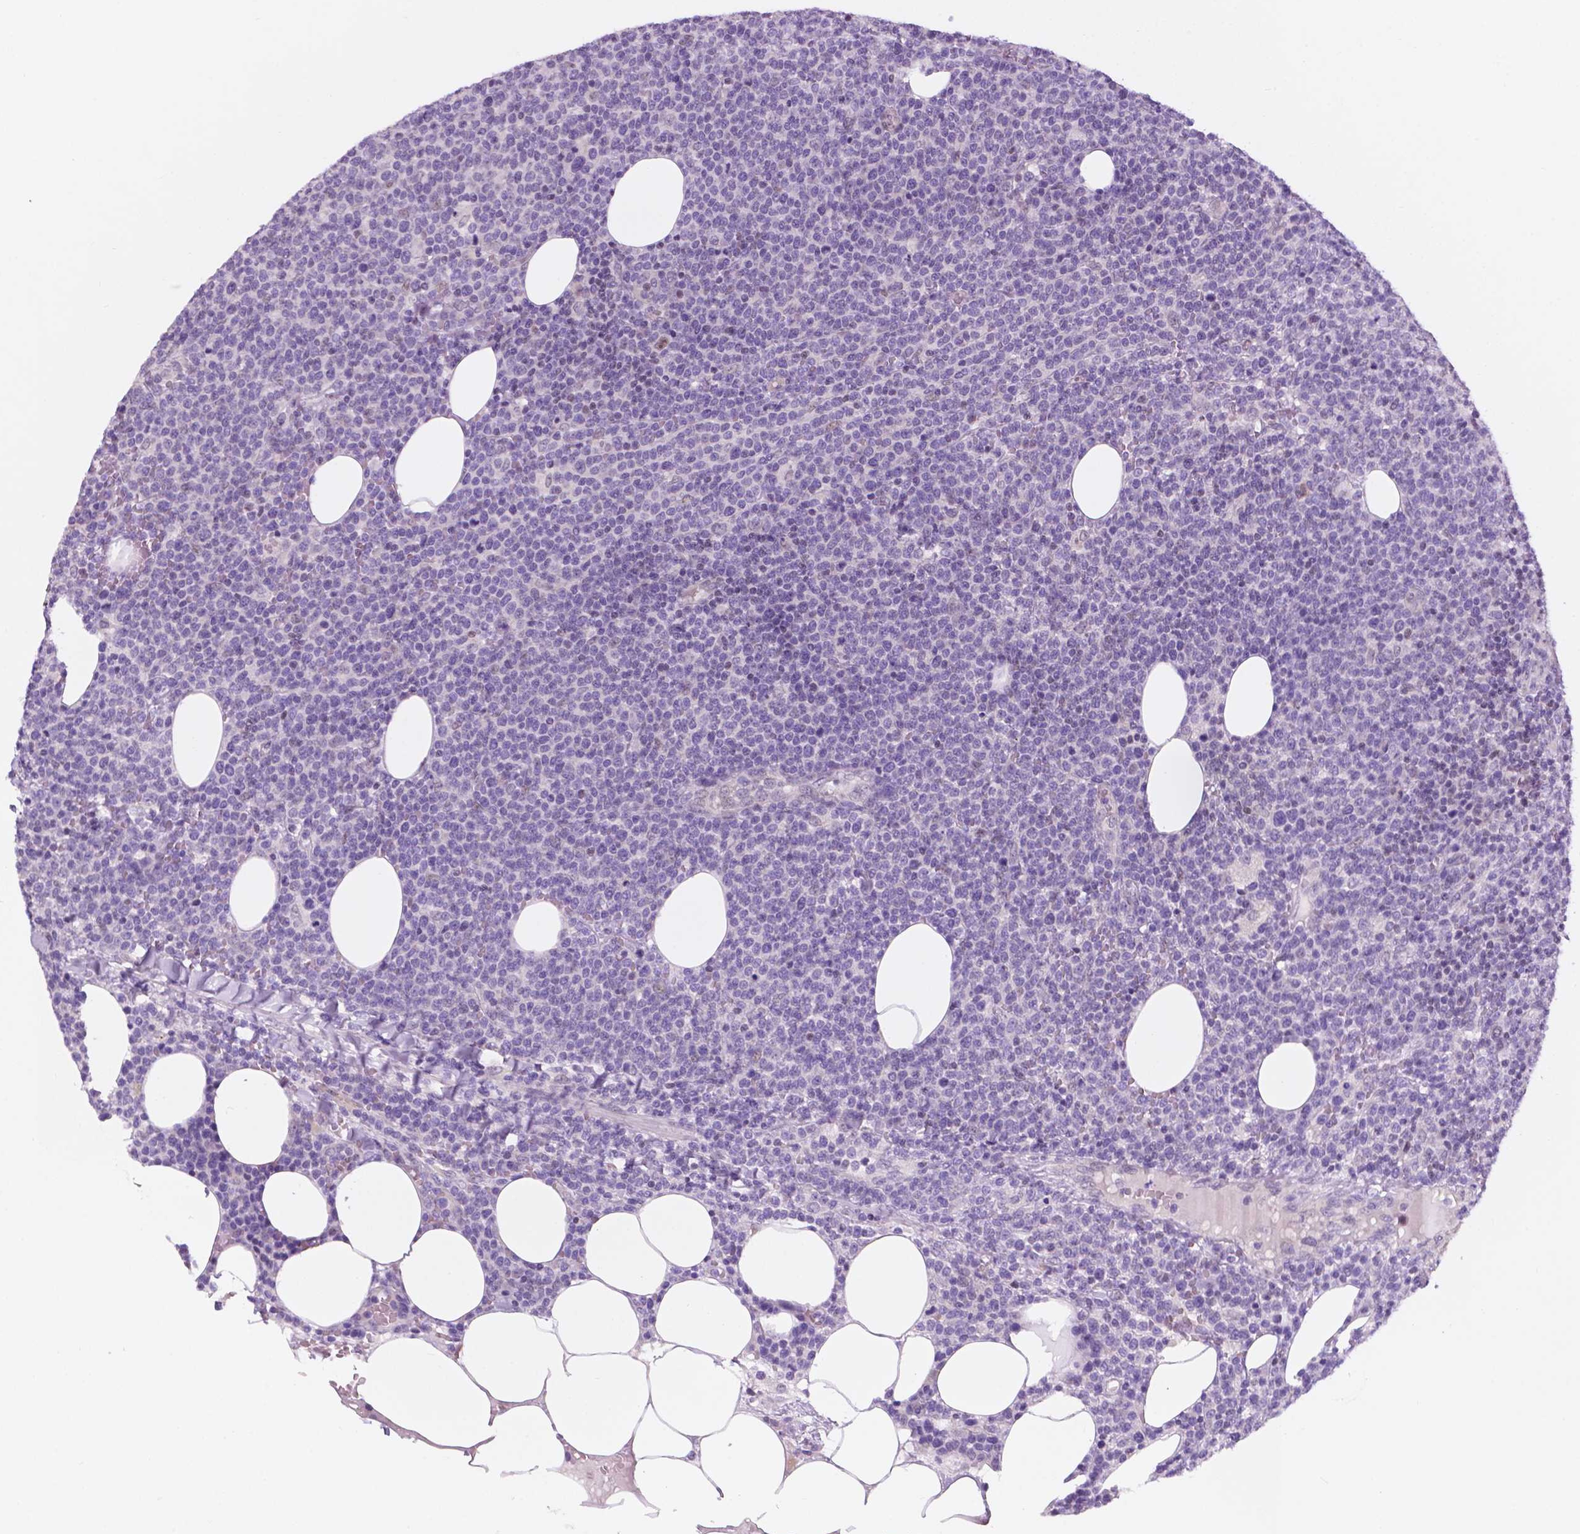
{"staining": {"intensity": "negative", "quantity": "none", "location": "none"}, "tissue": "lymphoma", "cell_type": "Tumor cells", "image_type": "cancer", "snomed": [{"axis": "morphology", "description": "Malignant lymphoma, non-Hodgkin's type, High grade"}, {"axis": "topography", "description": "Lymph node"}], "caption": "IHC histopathology image of human lymphoma stained for a protein (brown), which displays no expression in tumor cells.", "gene": "FAM50B", "patient": {"sex": "male", "age": 61}}